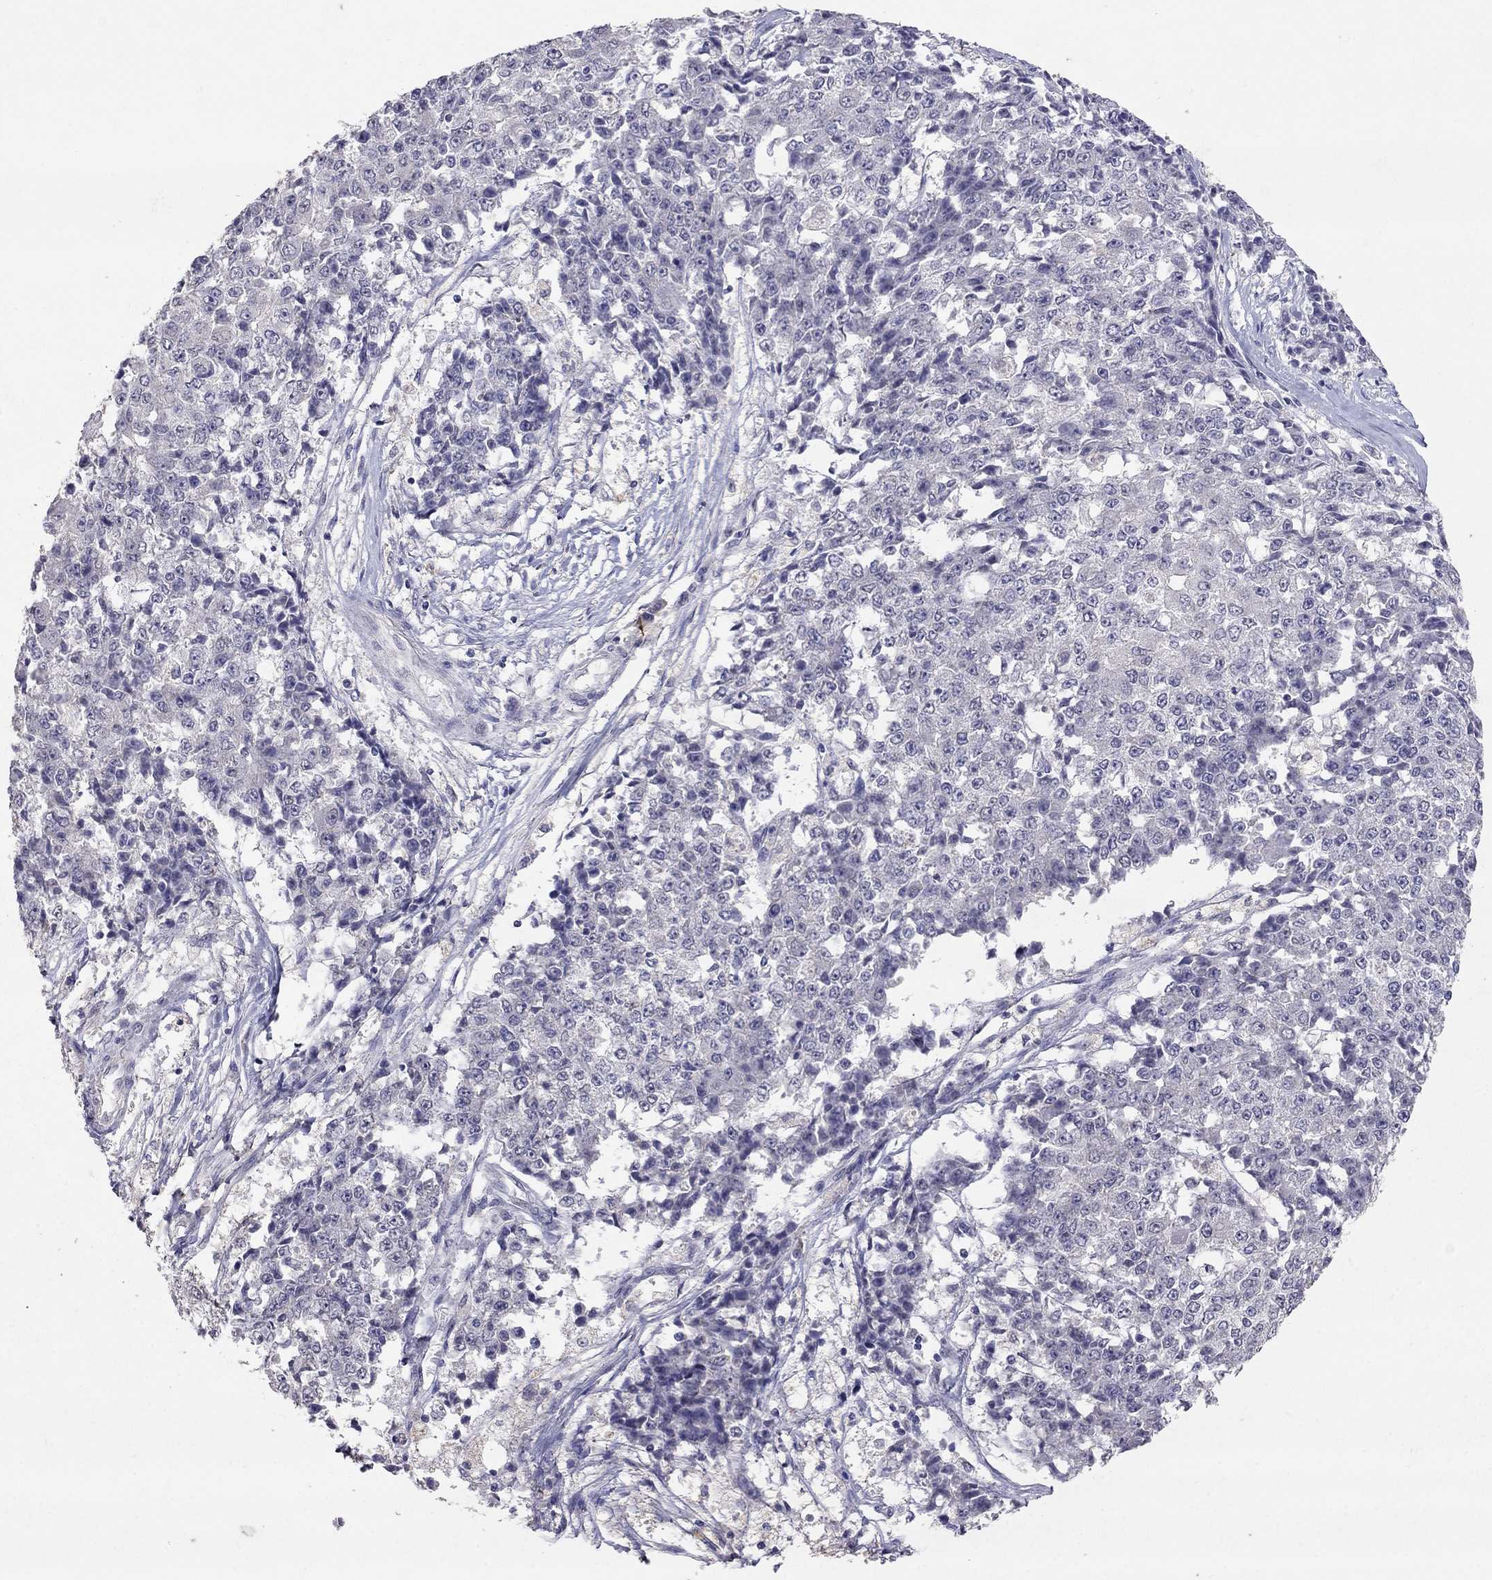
{"staining": {"intensity": "negative", "quantity": "none", "location": "none"}, "tissue": "ovarian cancer", "cell_type": "Tumor cells", "image_type": "cancer", "snomed": [{"axis": "morphology", "description": "Carcinoma, endometroid"}, {"axis": "topography", "description": "Ovary"}], "caption": "Immunohistochemistry micrograph of ovarian endometroid carcinoma stained for a protein (brown), which reveals no expression in tumor cells.", "gene": "FST", "patient": {"sex": "female", "age": 42}}